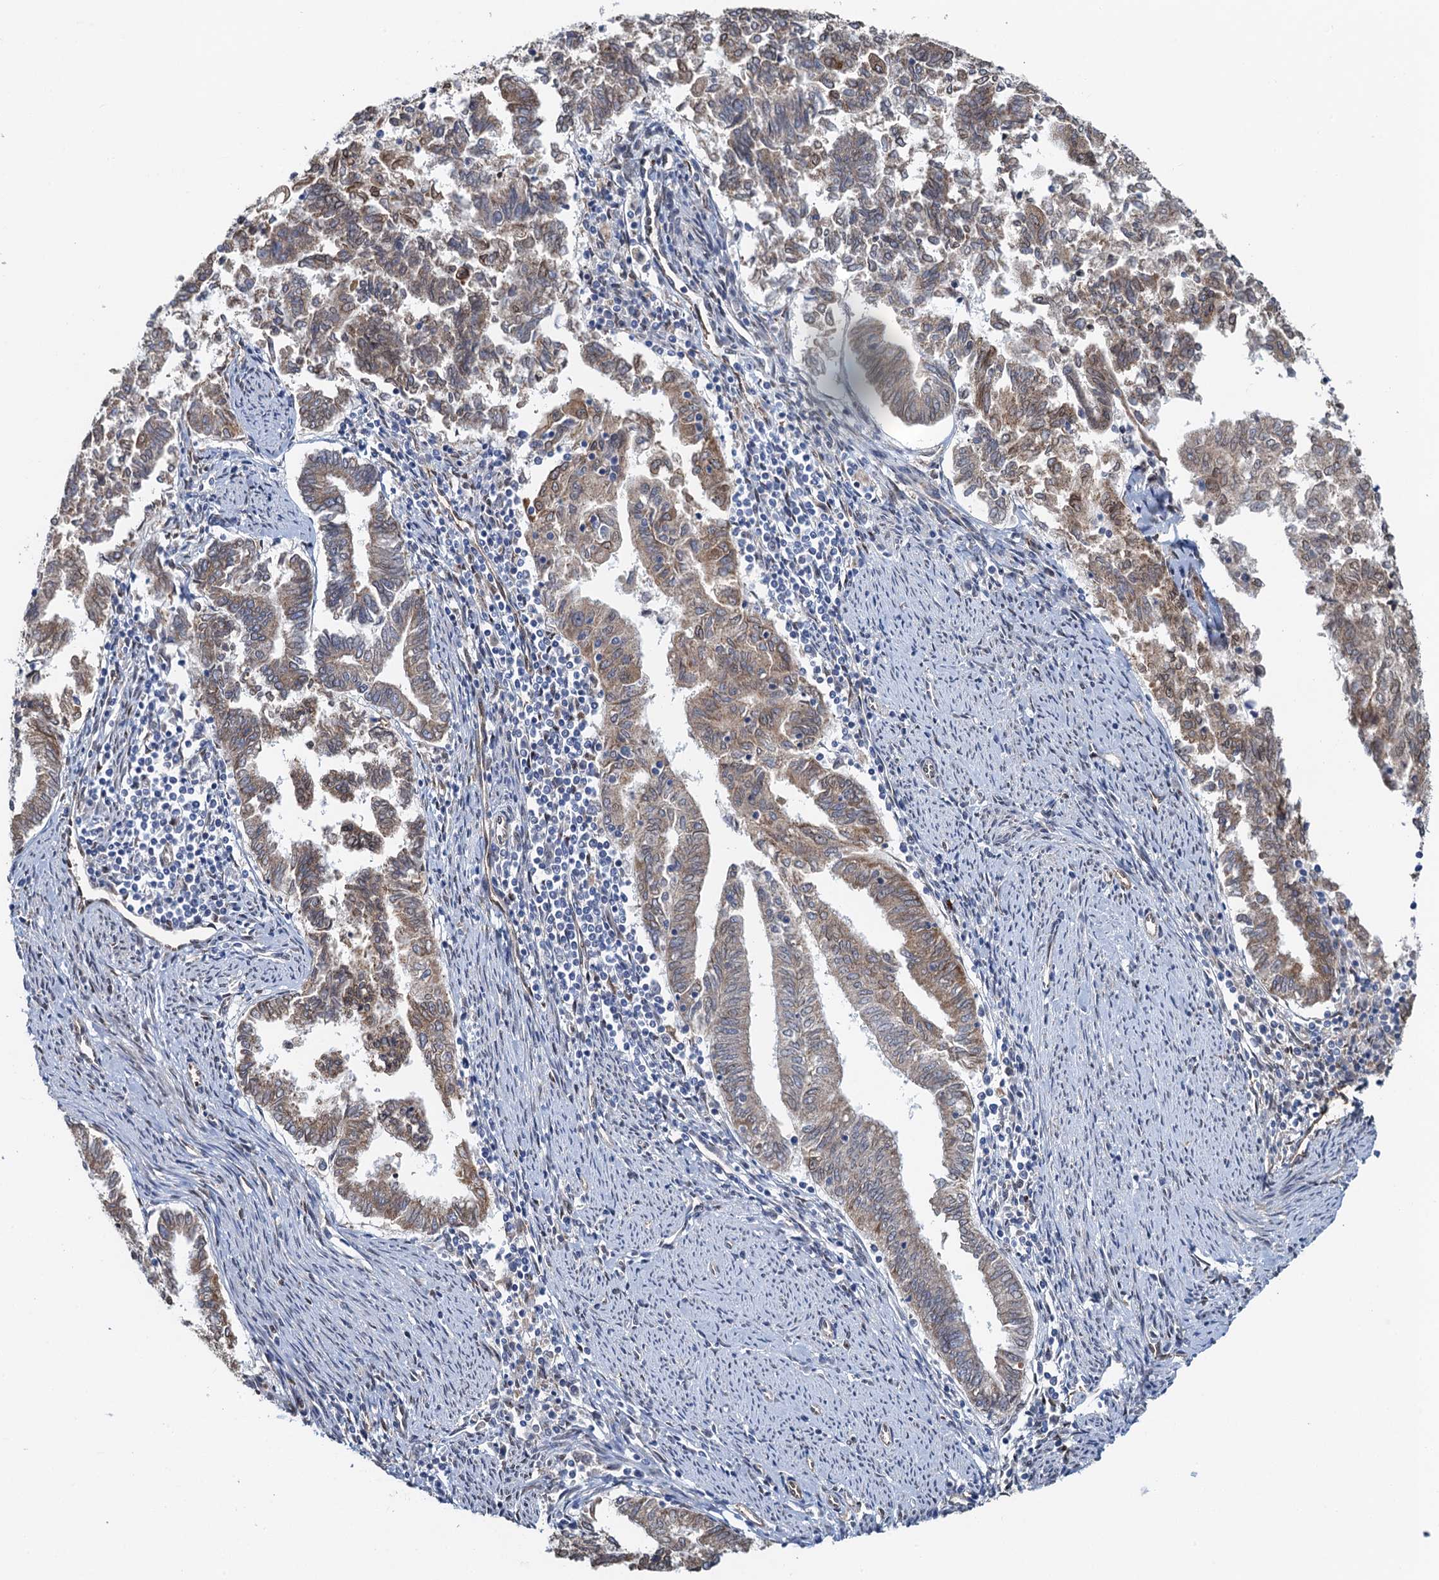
{"staining": {"intensity": "moderate", "quantity": "25%-75%", "location": "cytoplasmic/membranous"}, "tissue": "endometrial cancer", "cell_type": "Tumor cells", "image_type": "cancer", "snomed": [{"axis": "morphology", "description": "Adenocarcinoma, NOS"}, {"axis": "topography", "description": "Endometrium"}], "caption": "Protein expression analysis of endometrial cancer (adenocarcinoma) displays moderate cytoplasmic/membranous expression in approximately 25%-75% of tumor cells.", "gene": "EVX2", "patient": {"sex": "female", "age": 79}}